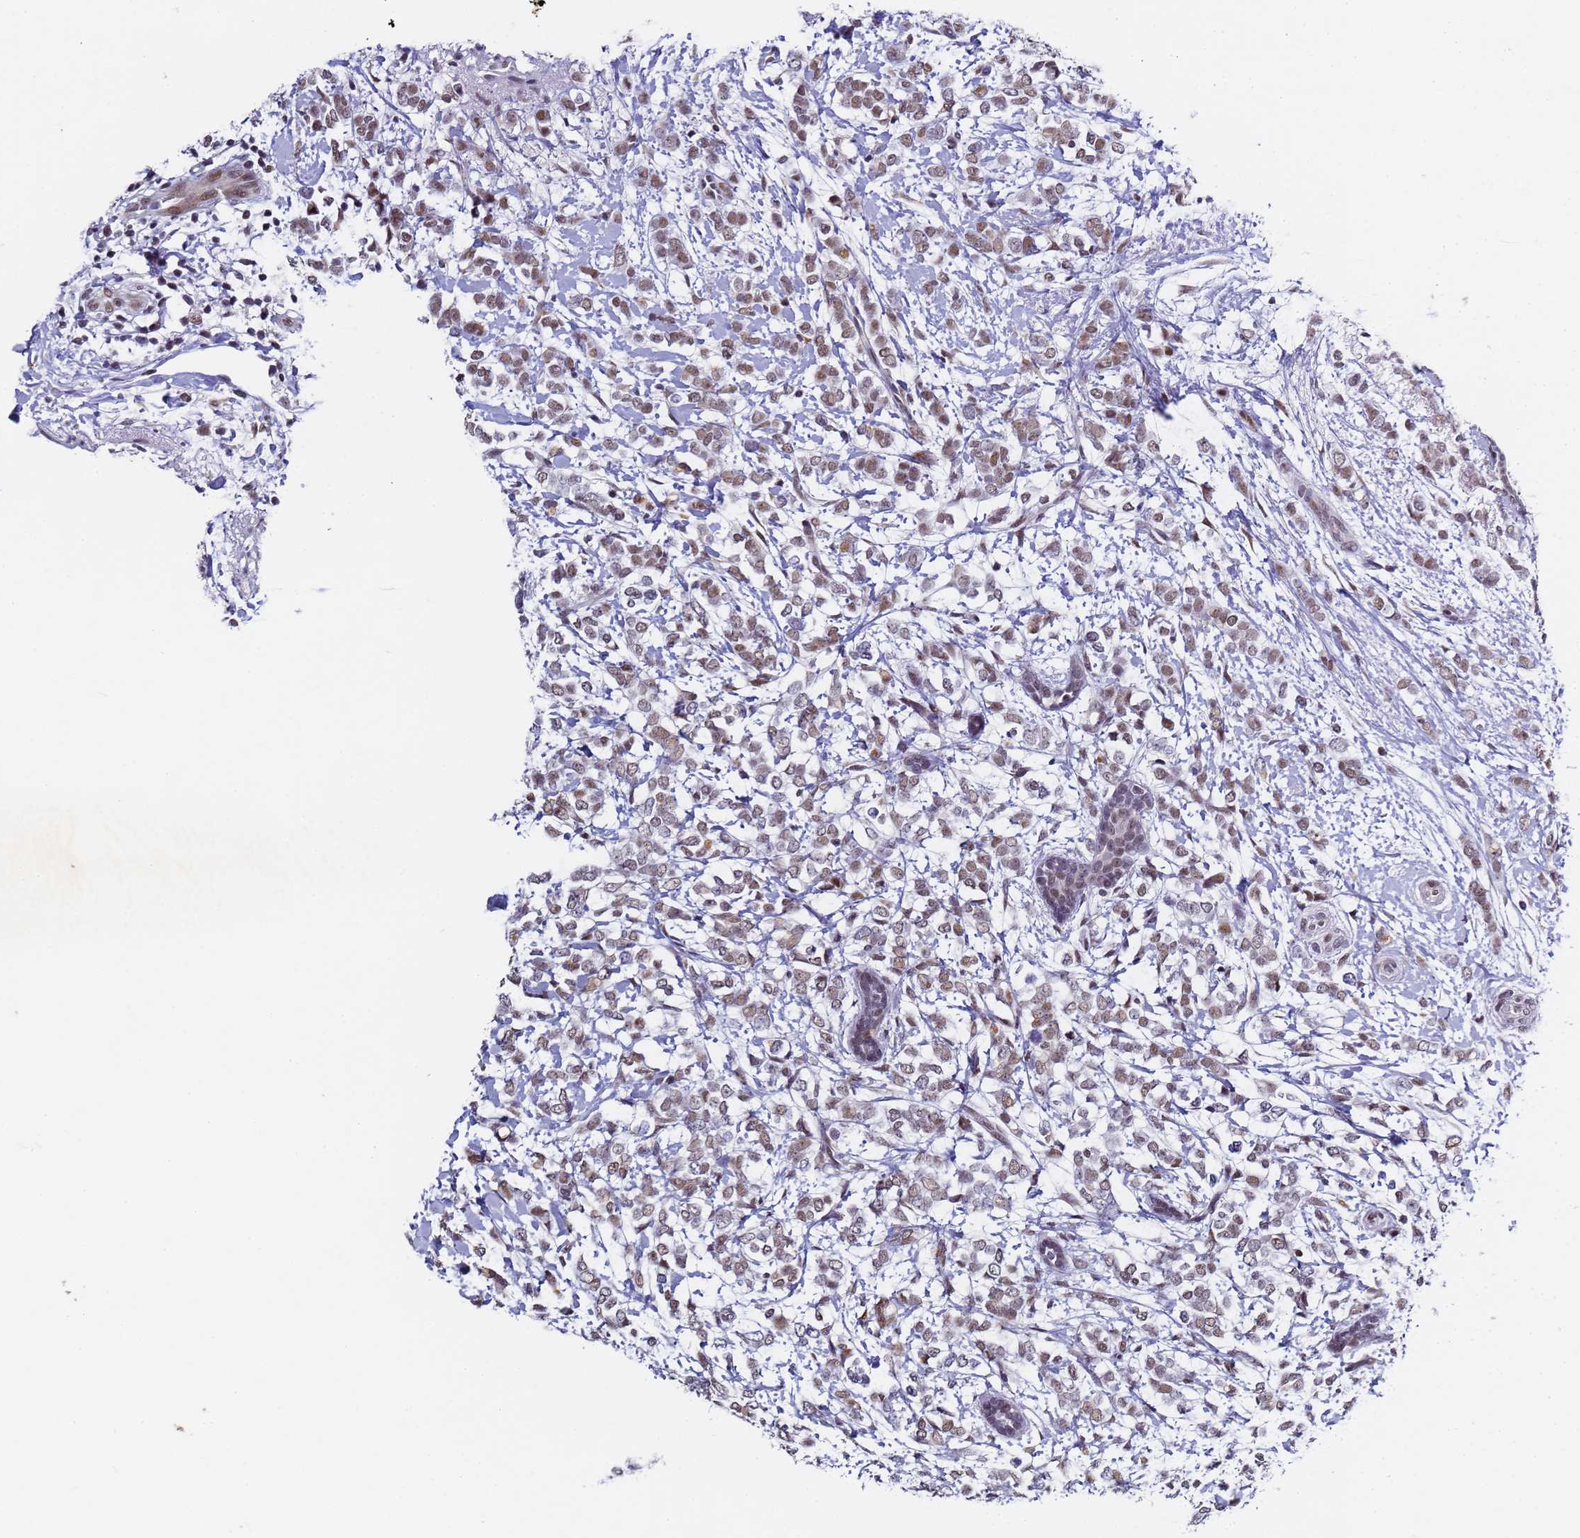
{"staining": {"intensity": "weak", "quantity": "25%-75%", "location": "nuclear"}, "tissue": "breast cancer", "cell_type": "Tumor cells", "image_type": "cancer", "snomed": [{"axis": "morphology", "description": "Normal tissue, NOS"}, {"axis": "morphology", "description": "Lobular carcinoma"}, {"axis": "topography", "description": "Breast"}], "caption": "Protein staining by immunohistochemistry (IHC) displays weak nuclear staining in approximately 25%-75% of tumor cells in breast cancer (lobular carcinoma).", "gene": "FNBP4", "patient": {"sex": "female", "age": 47}}